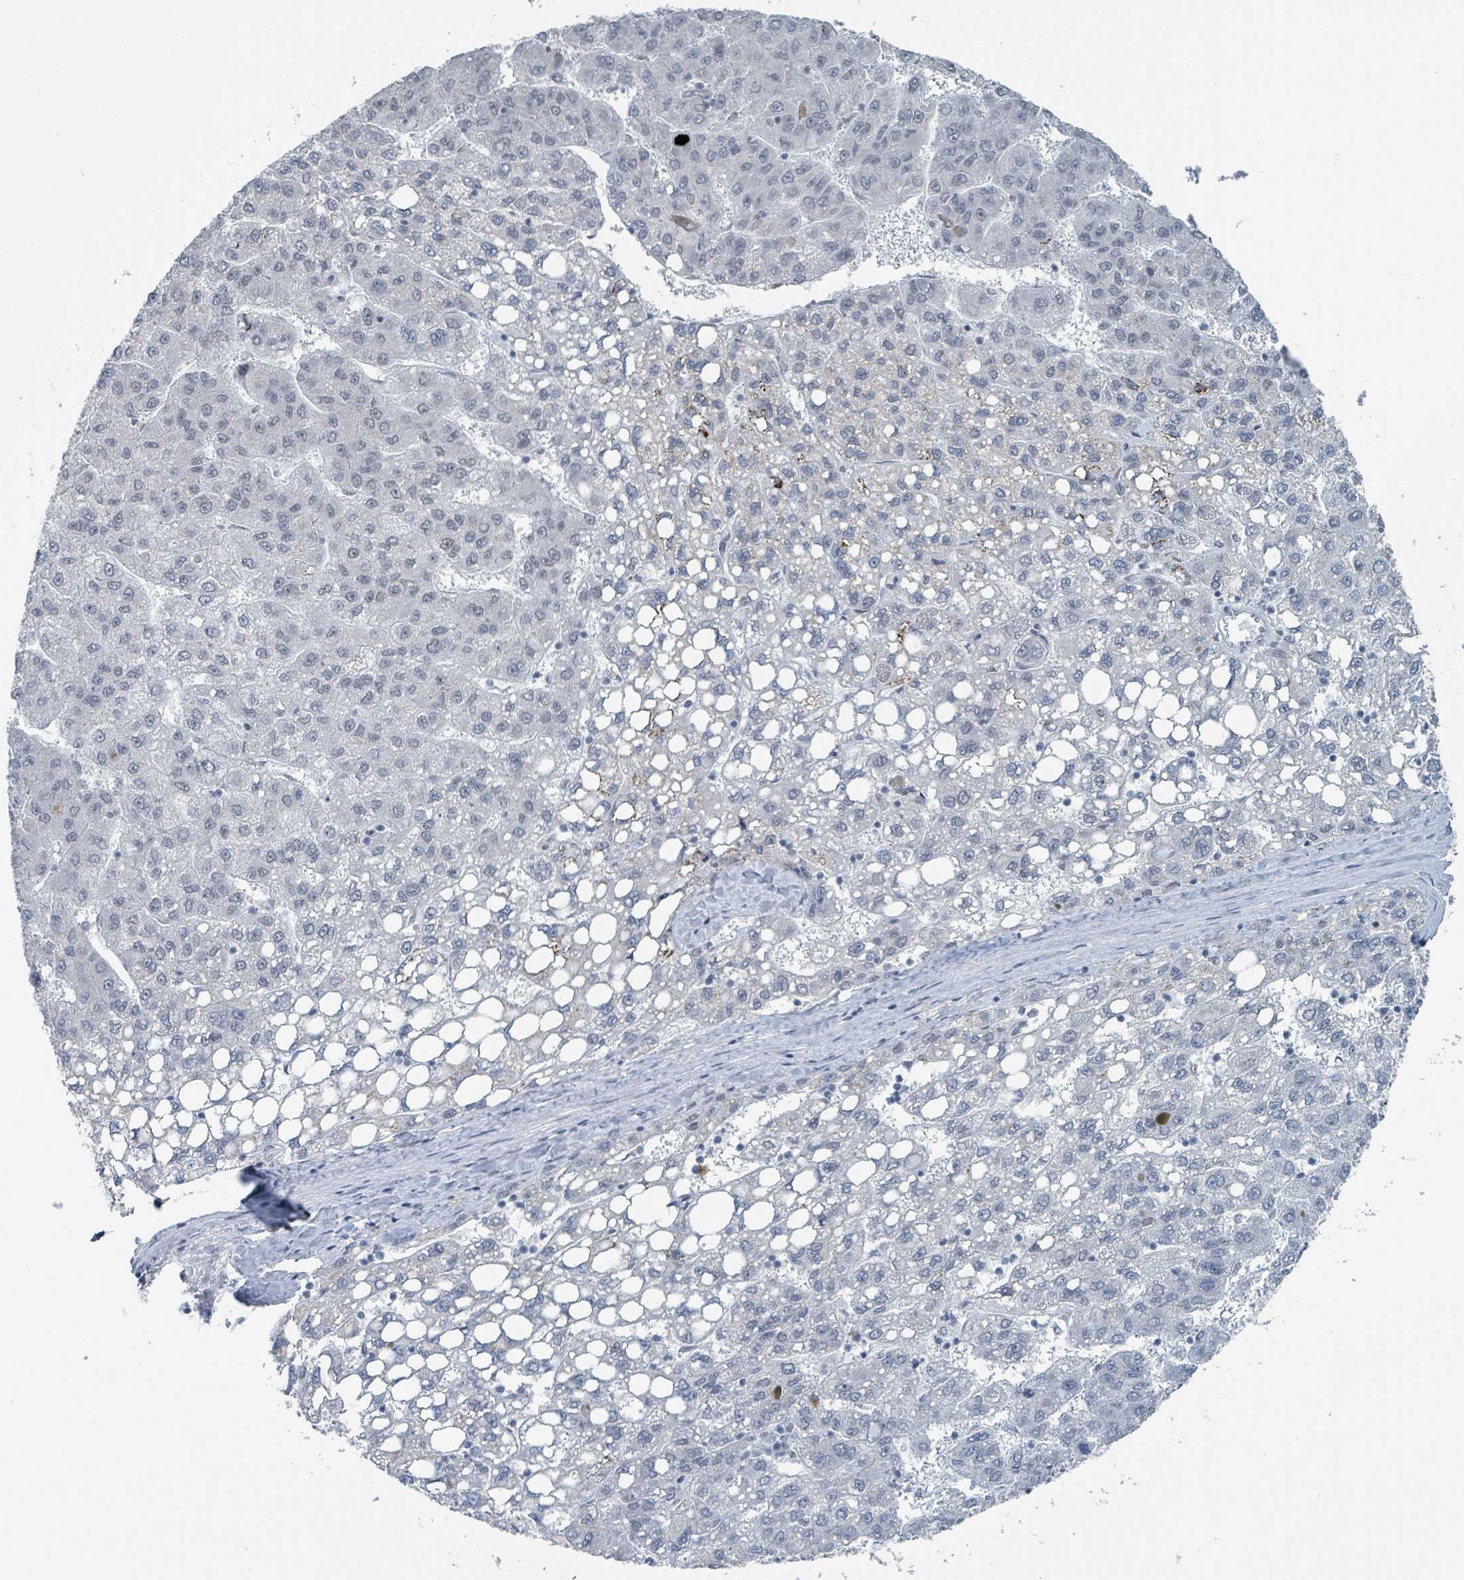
{"staining": {"intensity": "negative", "quantity": "none", "location": "none"}, "tissue": "liver cancer", "cell_type": "Tumor cells", "image_type": "cancer", "snomed": [{"axis": "morphology", "description": "Carcinoma, Hepatocellular, NOS"}, {"axis": "topography", "description": "Liver"}], "caption": "This histopathology image is of liver cancer stained with IHC to label a protein in brown with the nuclei are counter-stained blue. There is no staining in tumor cells. (Immunohistochemistry (ihc), brightfield microscopy, high magnification).", "gene": "EHMT2", "patient": {"sex": "female", "age": 82}}